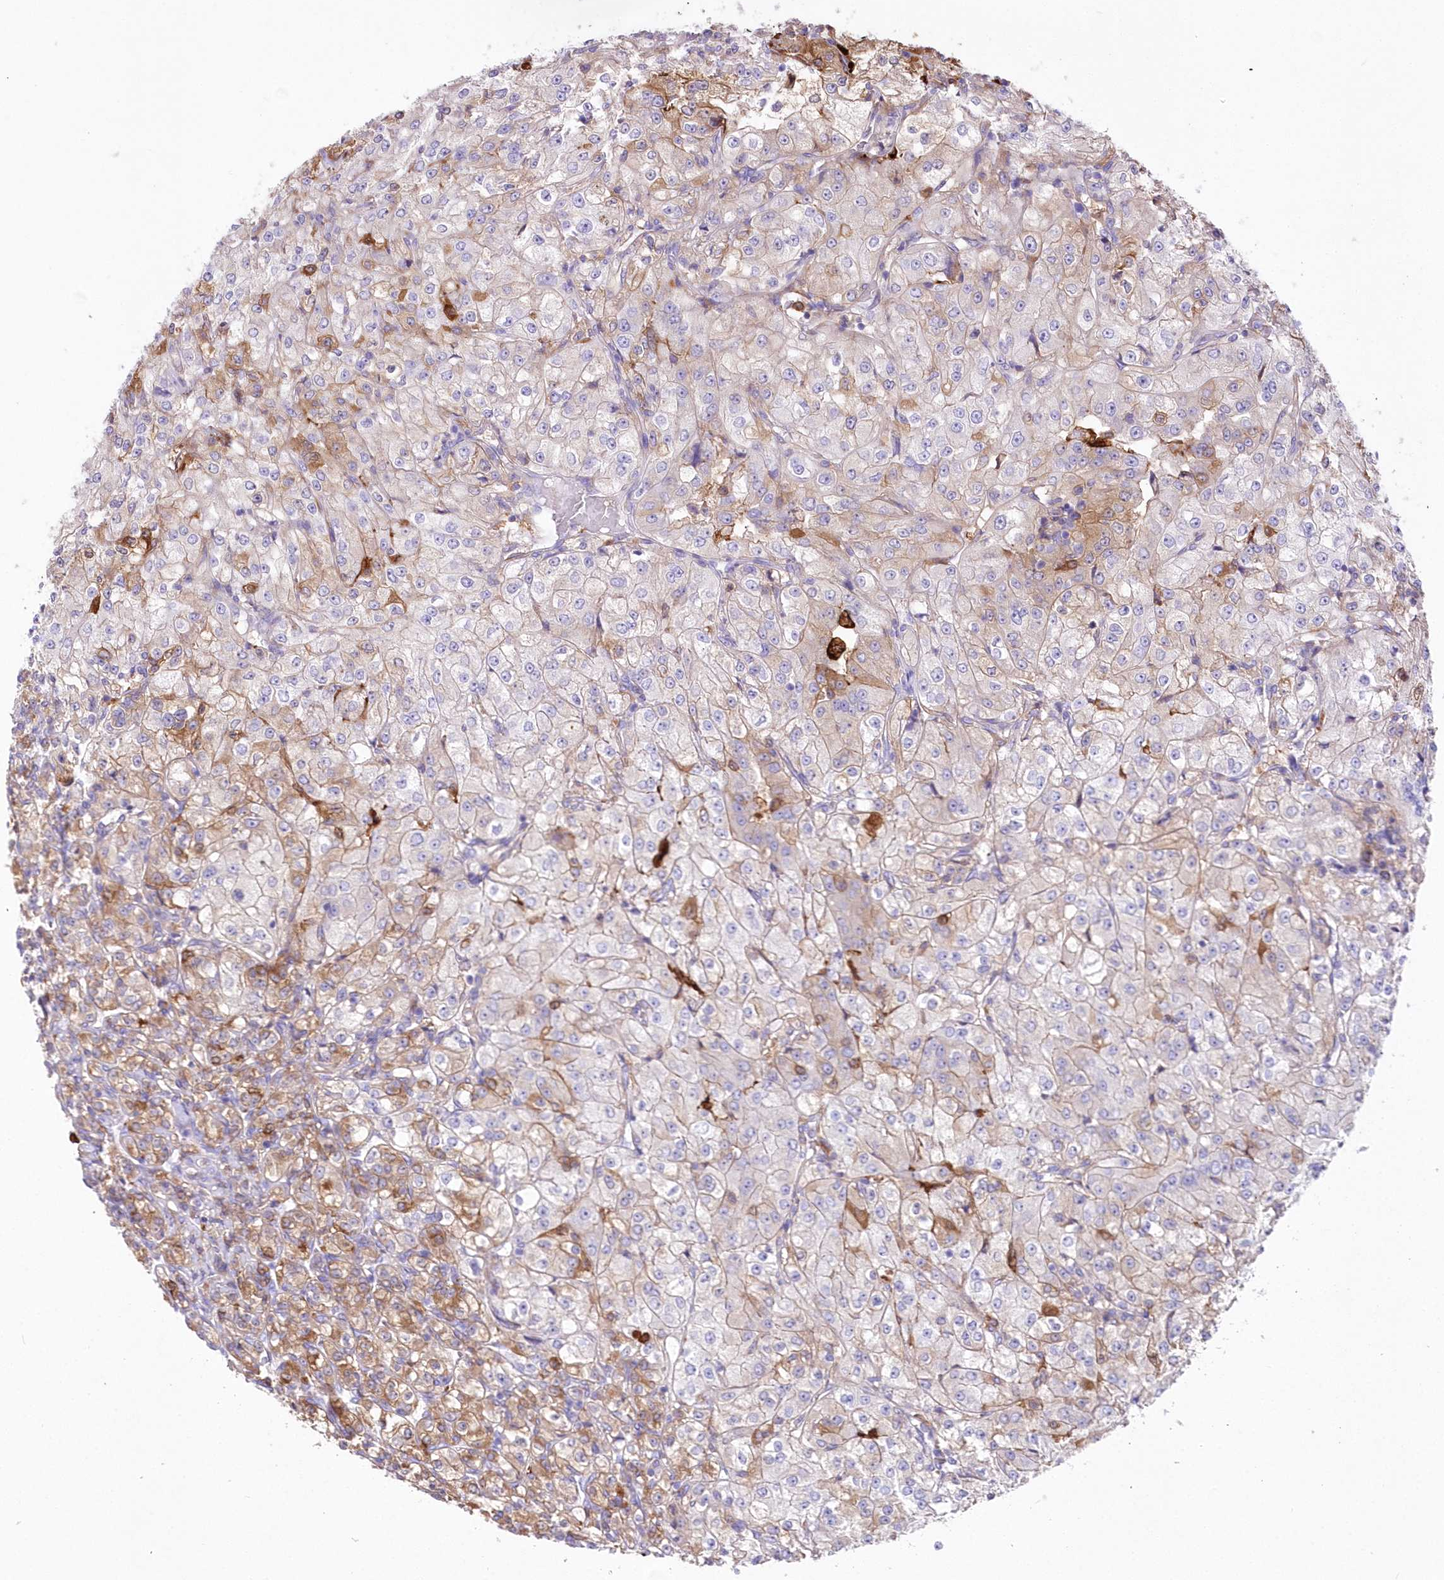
{"staining": {"intensity": "moderate", "quantity": "25%-75%", "location": "cytoplasmic/membranous"}, "tissue": "renal cancer", "cell_type": "Tumor cells", "image_type": "cancer", "snomed": [{"axis": "morphology", "description": "Adenocarcinoma, NOS"}, {"axis": "topography", "description": "Kidney"}], "caption": "Renal adenocarcinoma was stained to show a protein in brown. There is medium levels of moderate cytoplasmic/membranous staining in approximately 25%-75% of tumor cells.", "gene": "DNAJC19", "patient": {"sex": "male", "age": 77}}